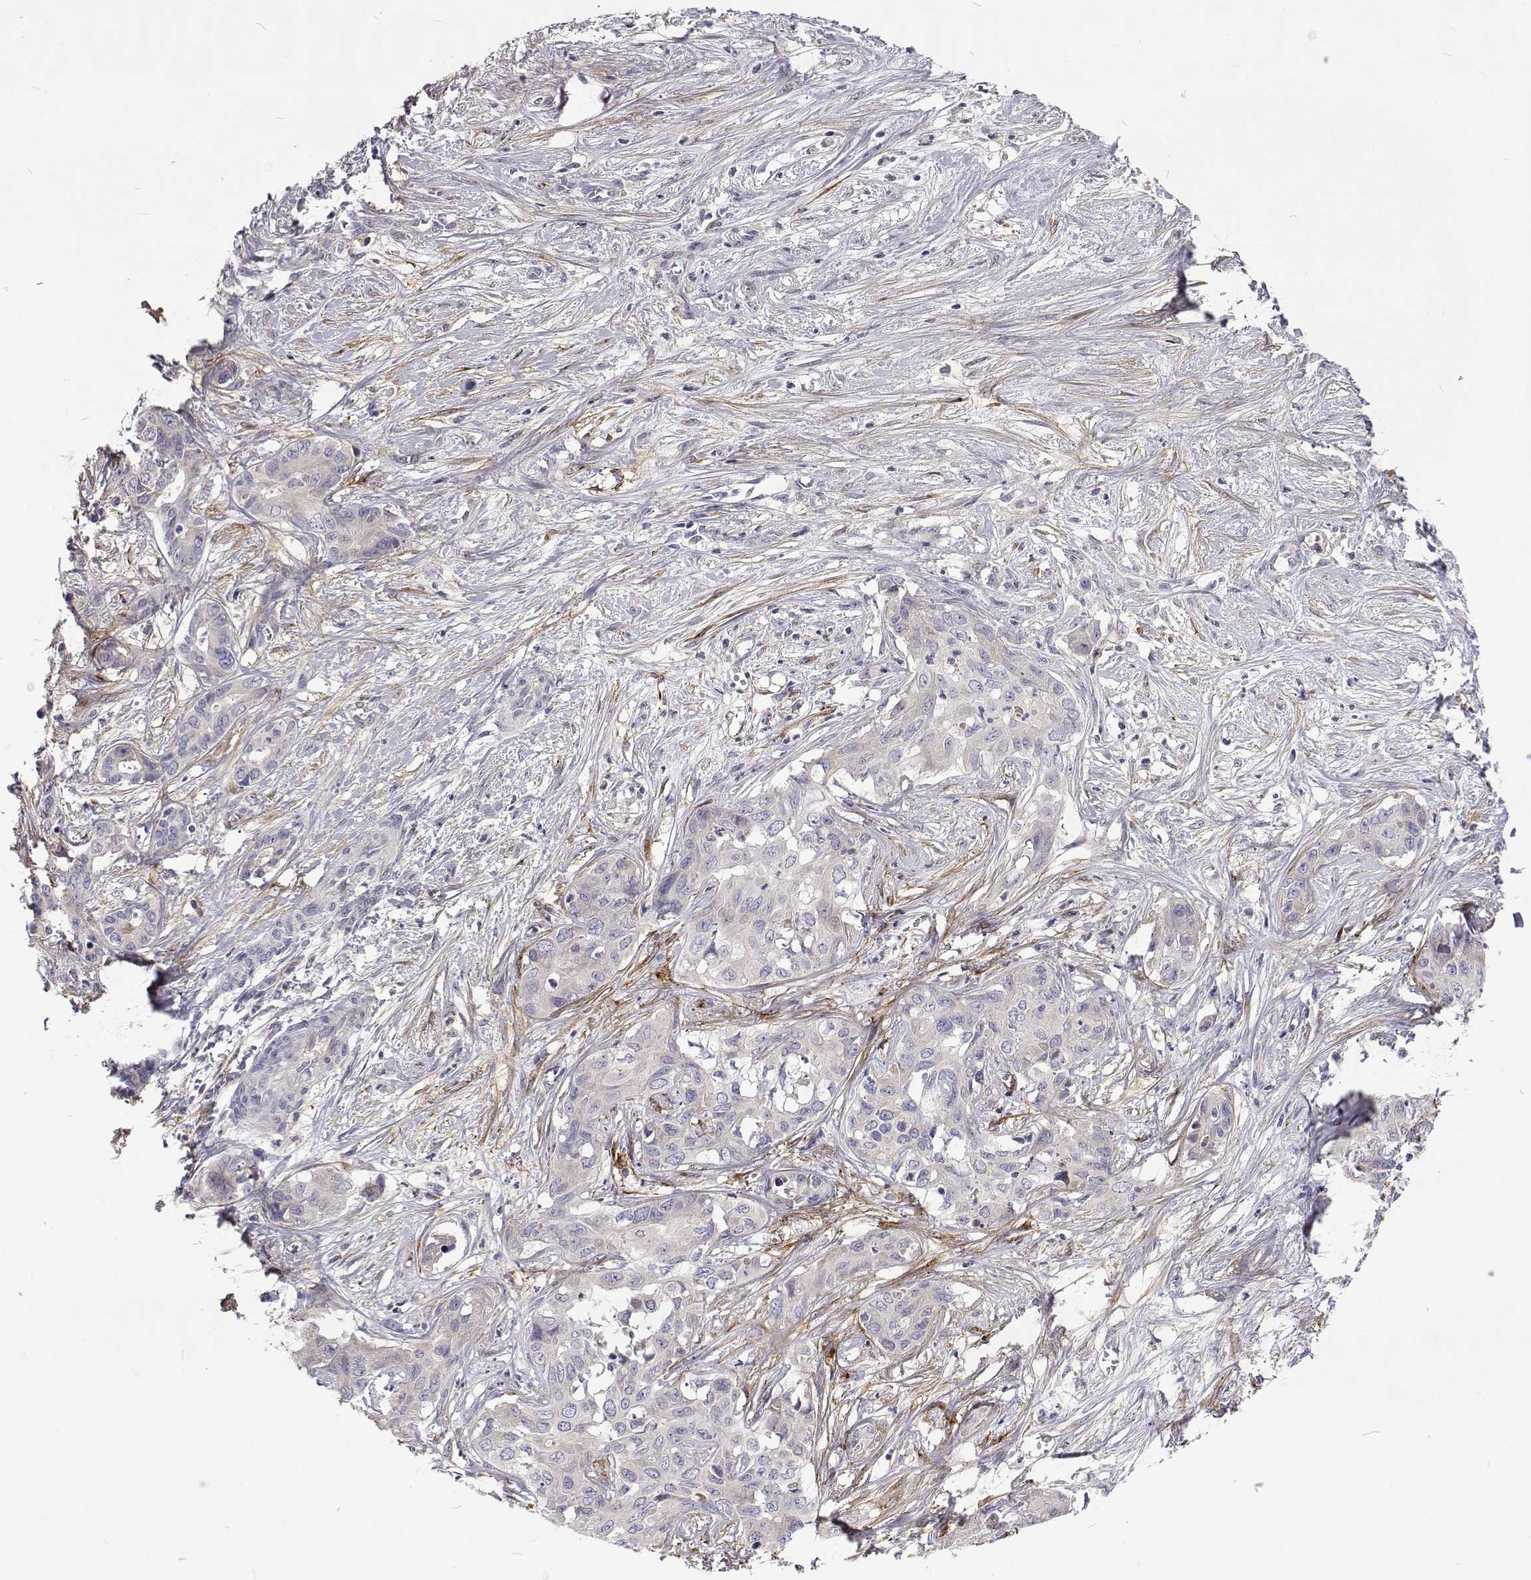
{"staining": {"intensity": "negative", "quantity": "none", "location": "none"}, "tissue": "liver cancer", "cell_type": "Tumor cells", "image_type": "cancer", "snomed": [{"axis": "morphology", "description": "Cholangiocarcinoma"}, {"axis": "topography", "description": "Liver"}], "caption": "This is an immunohistochemistry photomicrograph of liver cancer. There is no expression in tumor cells.", "gene": "NPR3", "patient": {"sex": "female", "age": 65}}